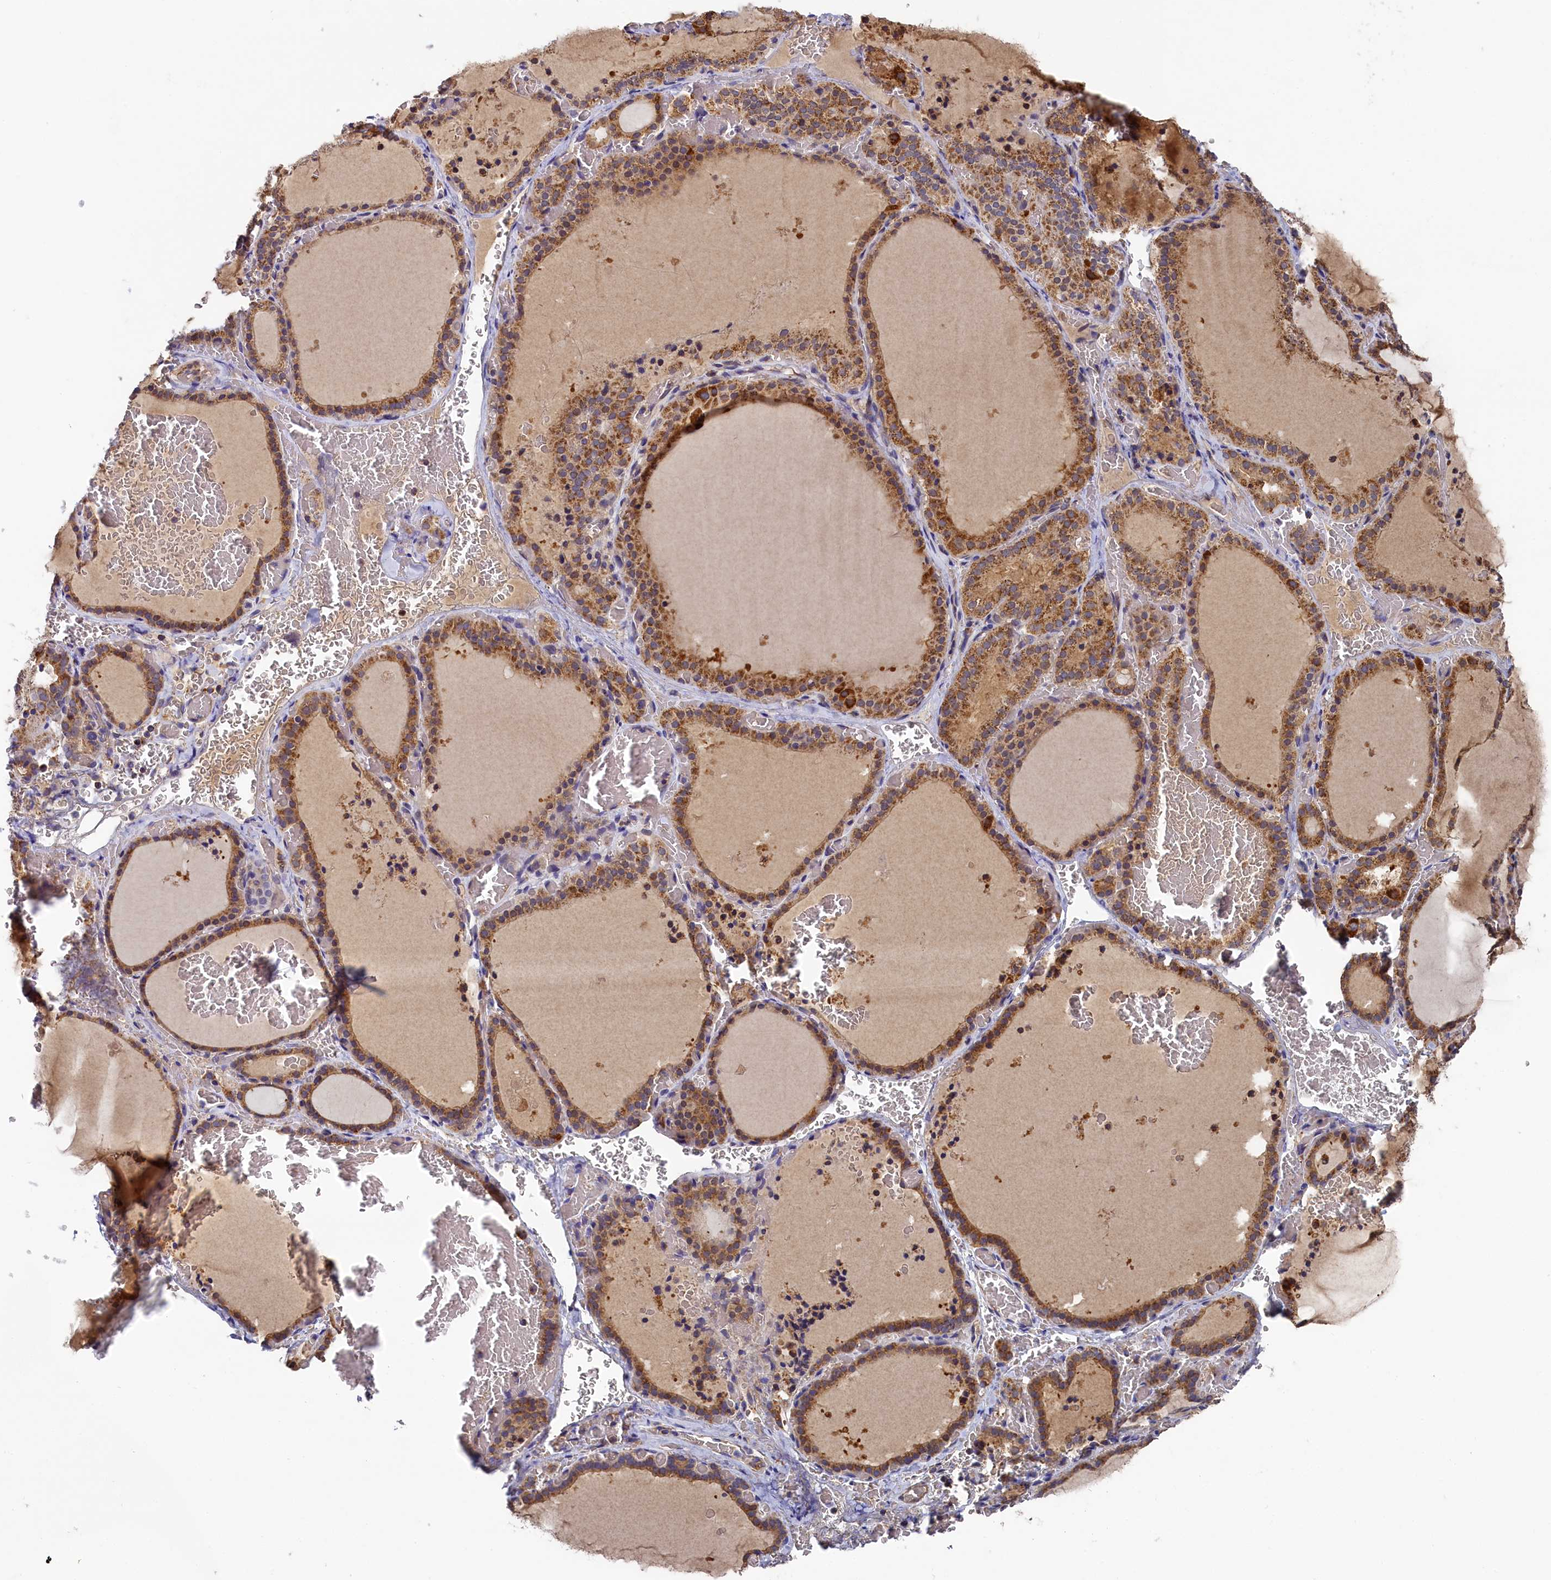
{"staining": {"intensity": "moderate", "quantity": ">75%", "location": "cytoplasmic/membranous"}, "tissue": "thyroid gland", "cell_type": "Glandular cells", "image_type": "normal", "snomed": [{"axis": "morphology", "description": "Normal tissue, NOS"}, {"axis": "topography", "description": "Thyroid gland"}], "caption": "Protein expression by immunohistochemistry reveals moderate cytoplasmic/membranous expression in about >75% of glandular cells in benign thyroid gland. (Stains: DAB in brown, nuclei in blue, Microscopy: brightfield microscopy at high magnification).", "gene": "SEC31B", "patient": {"sex": "female", "age": 39}}